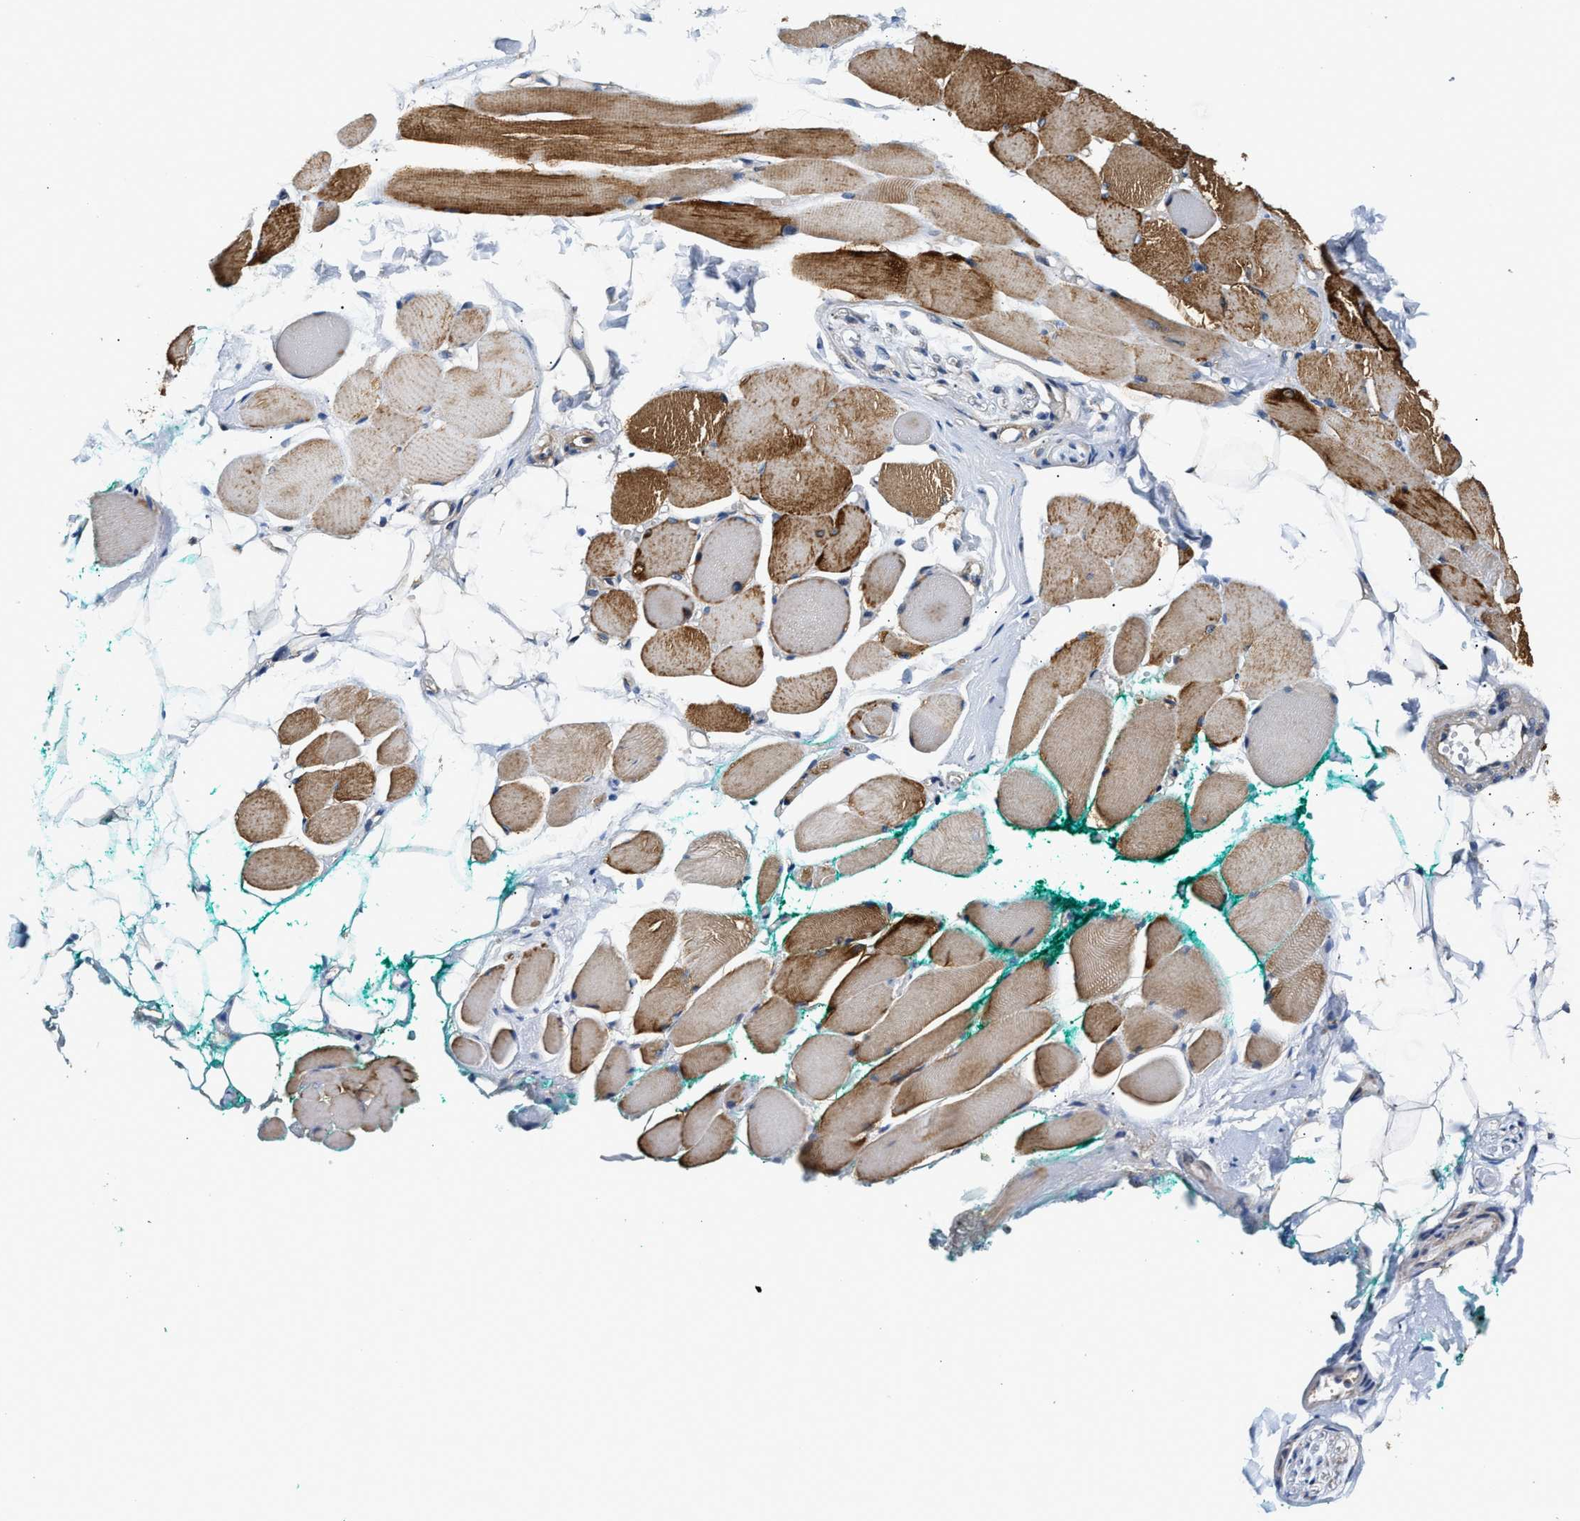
{"staining": {"intensity": "strong", "quantity": "25%-75%", "location": "cytoplasmic/membranous"}, "tissue": "skeletal muscle", "cell_type": "Myocytes", "image_type": "normal", "snomed": [{"axis": "morphology", "description": "Normal tissue, NOS"}, {"axis": "topography", "description": "Skeletal muscle"}, {"axis": "topography", "description": "Peripheral nerve tissue"}], "caption": "Immunohistochemistry (IHC) photomicrograph of normal skeletal muscle: skeletal muscle stained using IHC shows high levels of strong protein expression localized specifically in the cytoplasmic/membranous of myocytes, appearing as a cytoplasmic/membranous brown color.", "gene": "TEX2", "patient": {"sex": "female", "age": 84}}